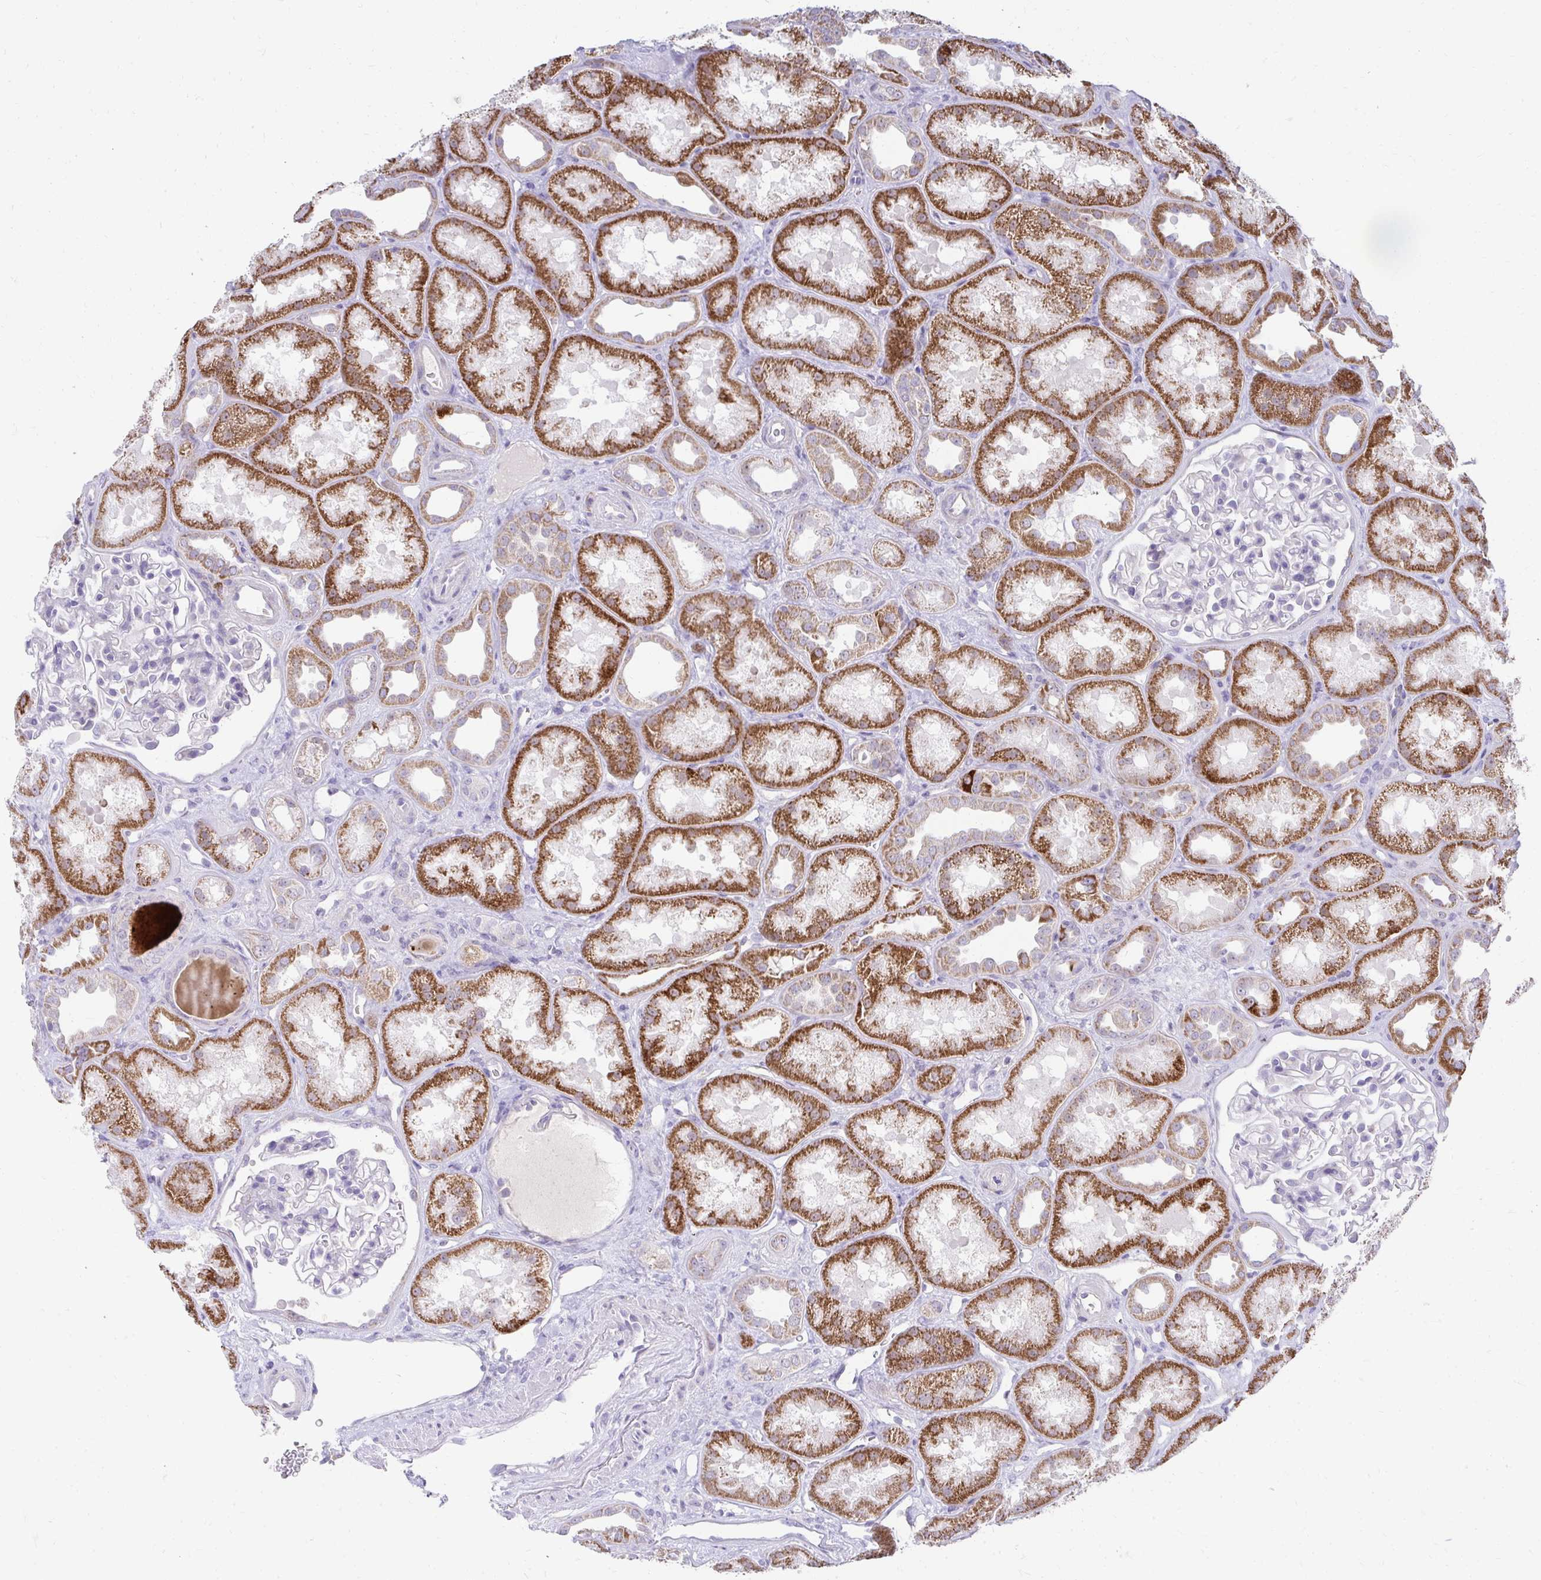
{"staining": {"intensity": "negative", "quantity": "none", "location": "none"}, "tissue": "kidney", "cell_type": "Cells in glomeruli", "image_type": "normal", "snomed": [{"axis": "morphology", "description": "Normal tissue, NOS"}, {"axis": "topography", "description": "Kidney"}], "caption": "Cells in glomeruli show no significant staining in normal kidney. Nuclei are stained in blue.", "gene": "PRRG3", "patient": {"sex": "male", "age": 61}}